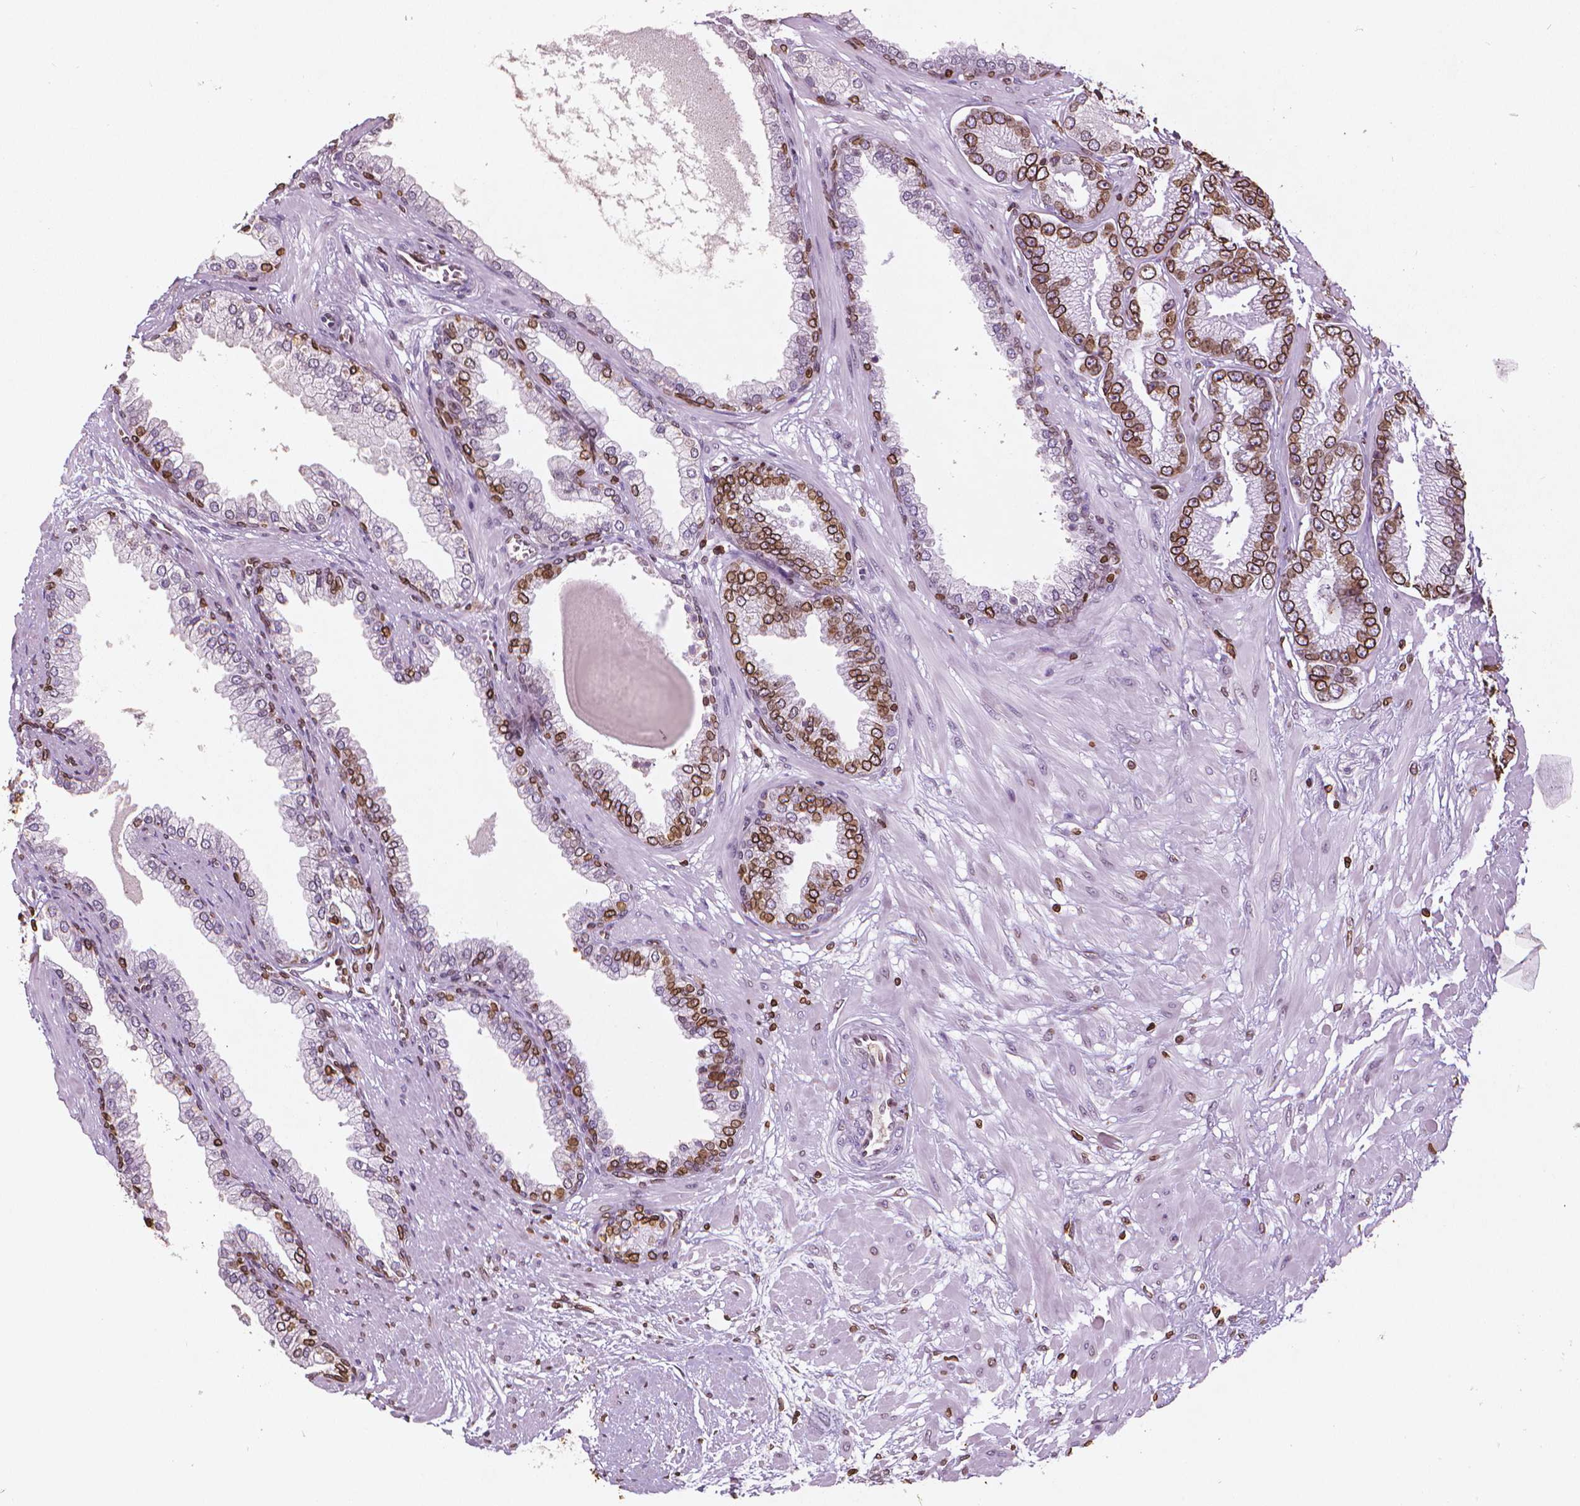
{"staining": {"intensity": "strong", "quantity": "25%-75%", "location": "cytoplasmic/membranous,nuclear"}, "tissue": "prostate cancer", "cell_type": "Tumor cells", "image_type": "cancer", "snomed": [{"axis": "morphology", "description": "Adenocarcinoma, Low grade"}, {"axis": "topography", "description": "Prostate"}], "caption": "Adenocarcinoma (low-grade) (prostate) stained with IHC displays strong cytoplasmic/membranous and nuclear positivity in approximately 25%-75% of tumor cells.", "gene": "LMNB1", "patient": {"sex": "male", "age": 64}}